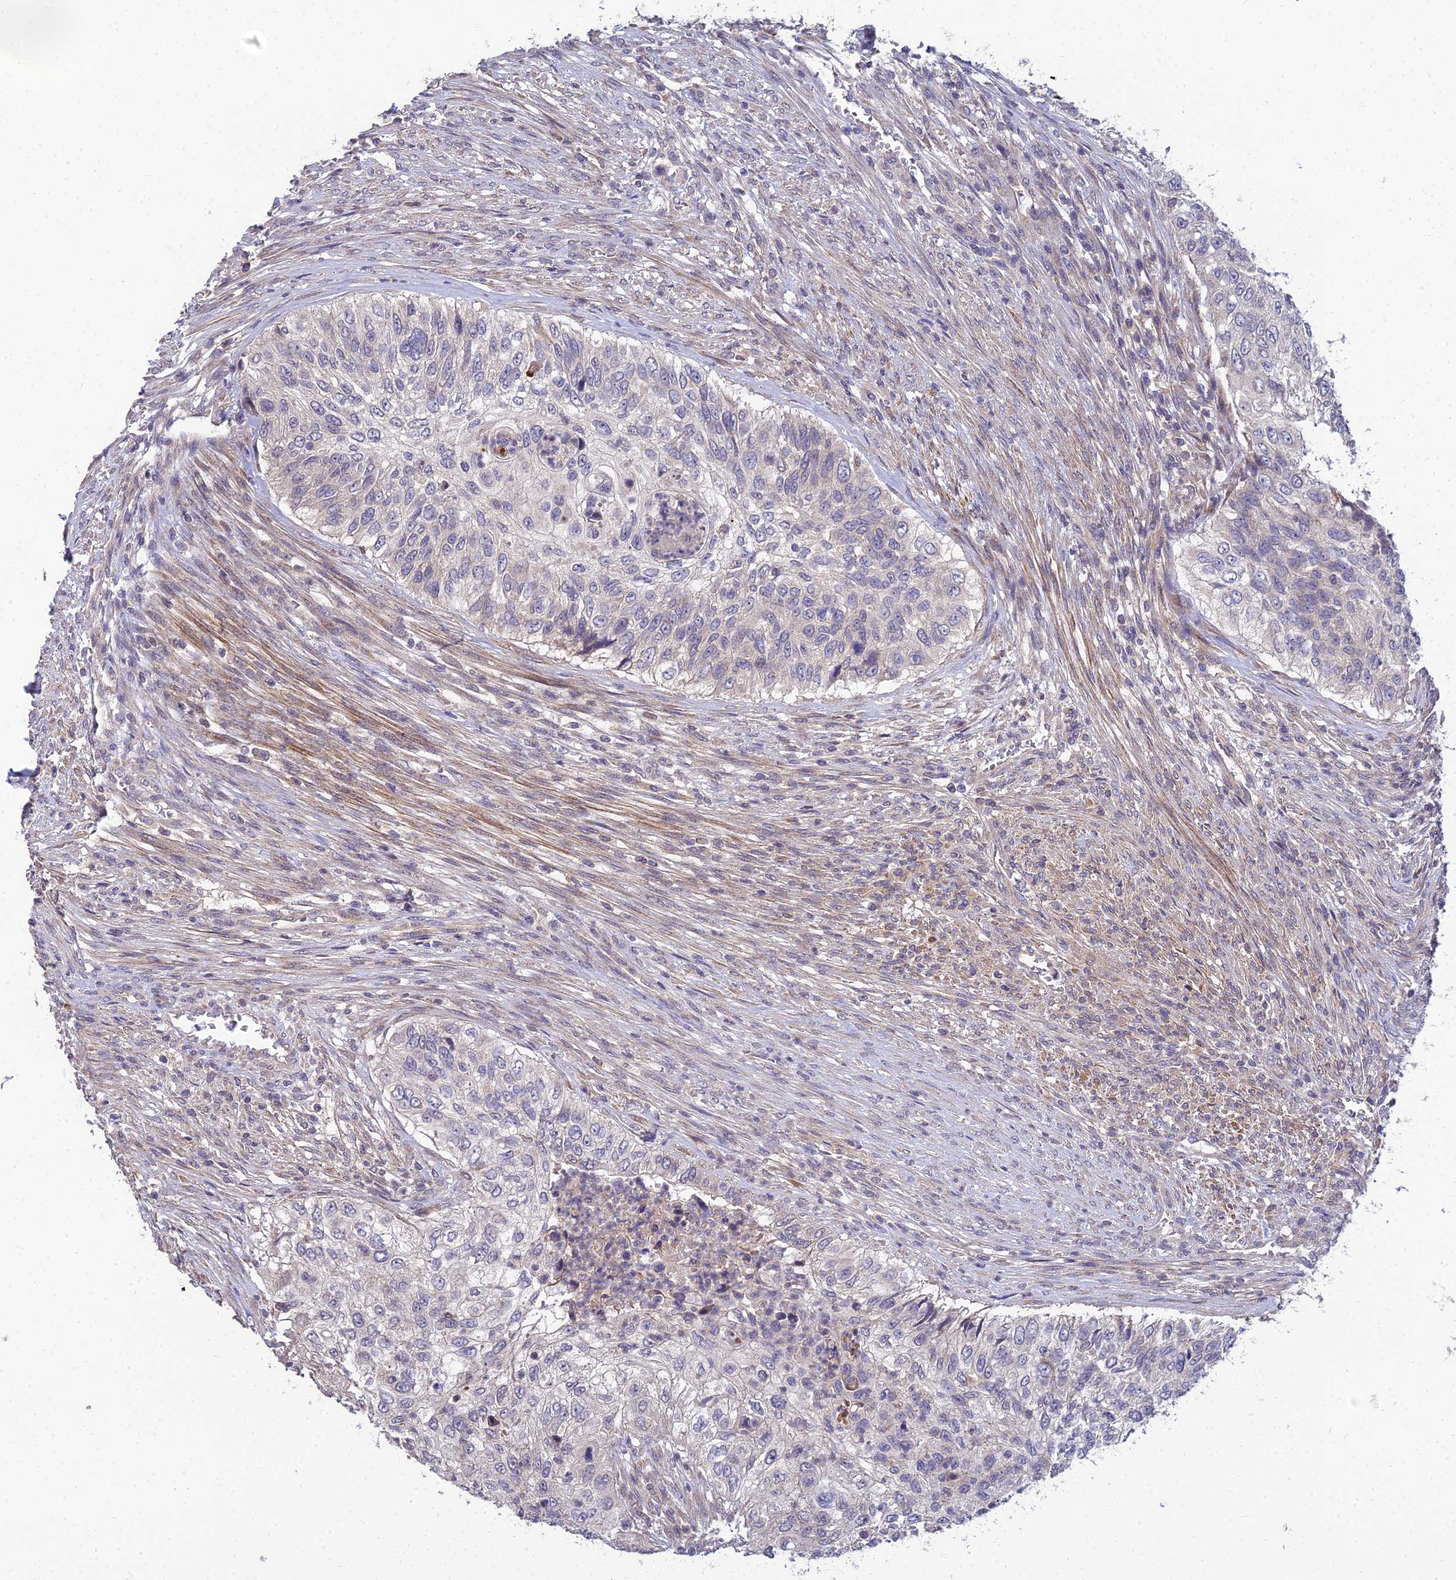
{"staining": {"intensity": "negative", "quantity": "none", "location": "none"}, "tissue": "urothelial cancer", "cell_type": "Tumor cells", "image_type": "cancer", "snomed": [{"axis": "morphology", "description": "Urothelial carcinoma, High grade"}, {"axis": "topography", "description": "Urinary bladder"}], "caption": "Histopathology image shows no significant protein positivity in tumor cells of urothelial carcinoma (high-grade).", "gene": "NPY", "patient": {"sex": "female", "age": 60}}